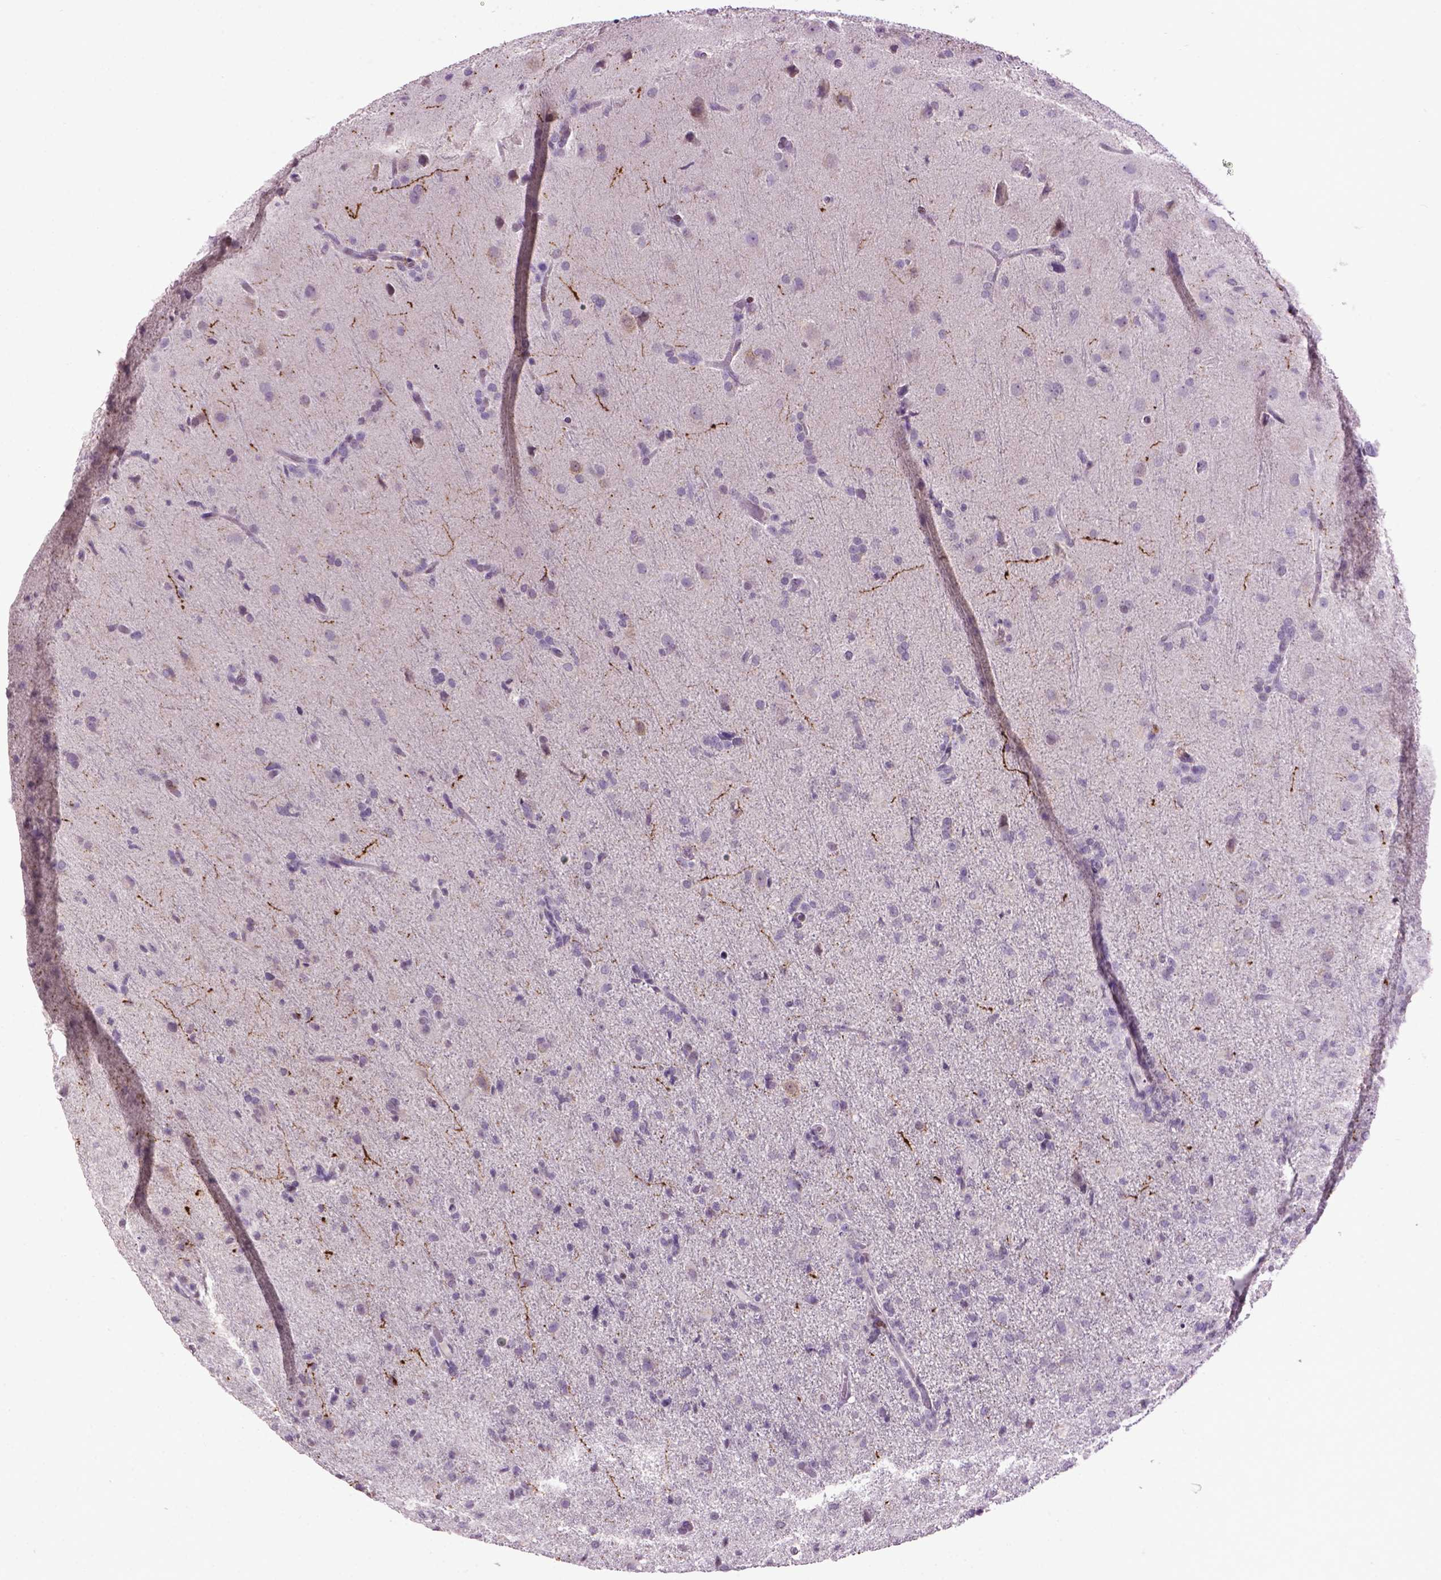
{"staining": {"intensity": "negative", "quantity": "none", "location": "none"}, "tissue": "glioma", "cell_type": "Tumor cells", "image_type": "cancer", "snomed": [{"axis": "morphology", "description": "Glioma, malignant, High grade"}, {"axis": "topography", "description": "Brain"}], "caption": "Immunohistochemistry histopathology image of high-grade glioma (malignant) stained for a protein (brown), which shows no positivity in tumor cells.", "gene": "TH", "patient": {"sex": "male", "age": 68}}